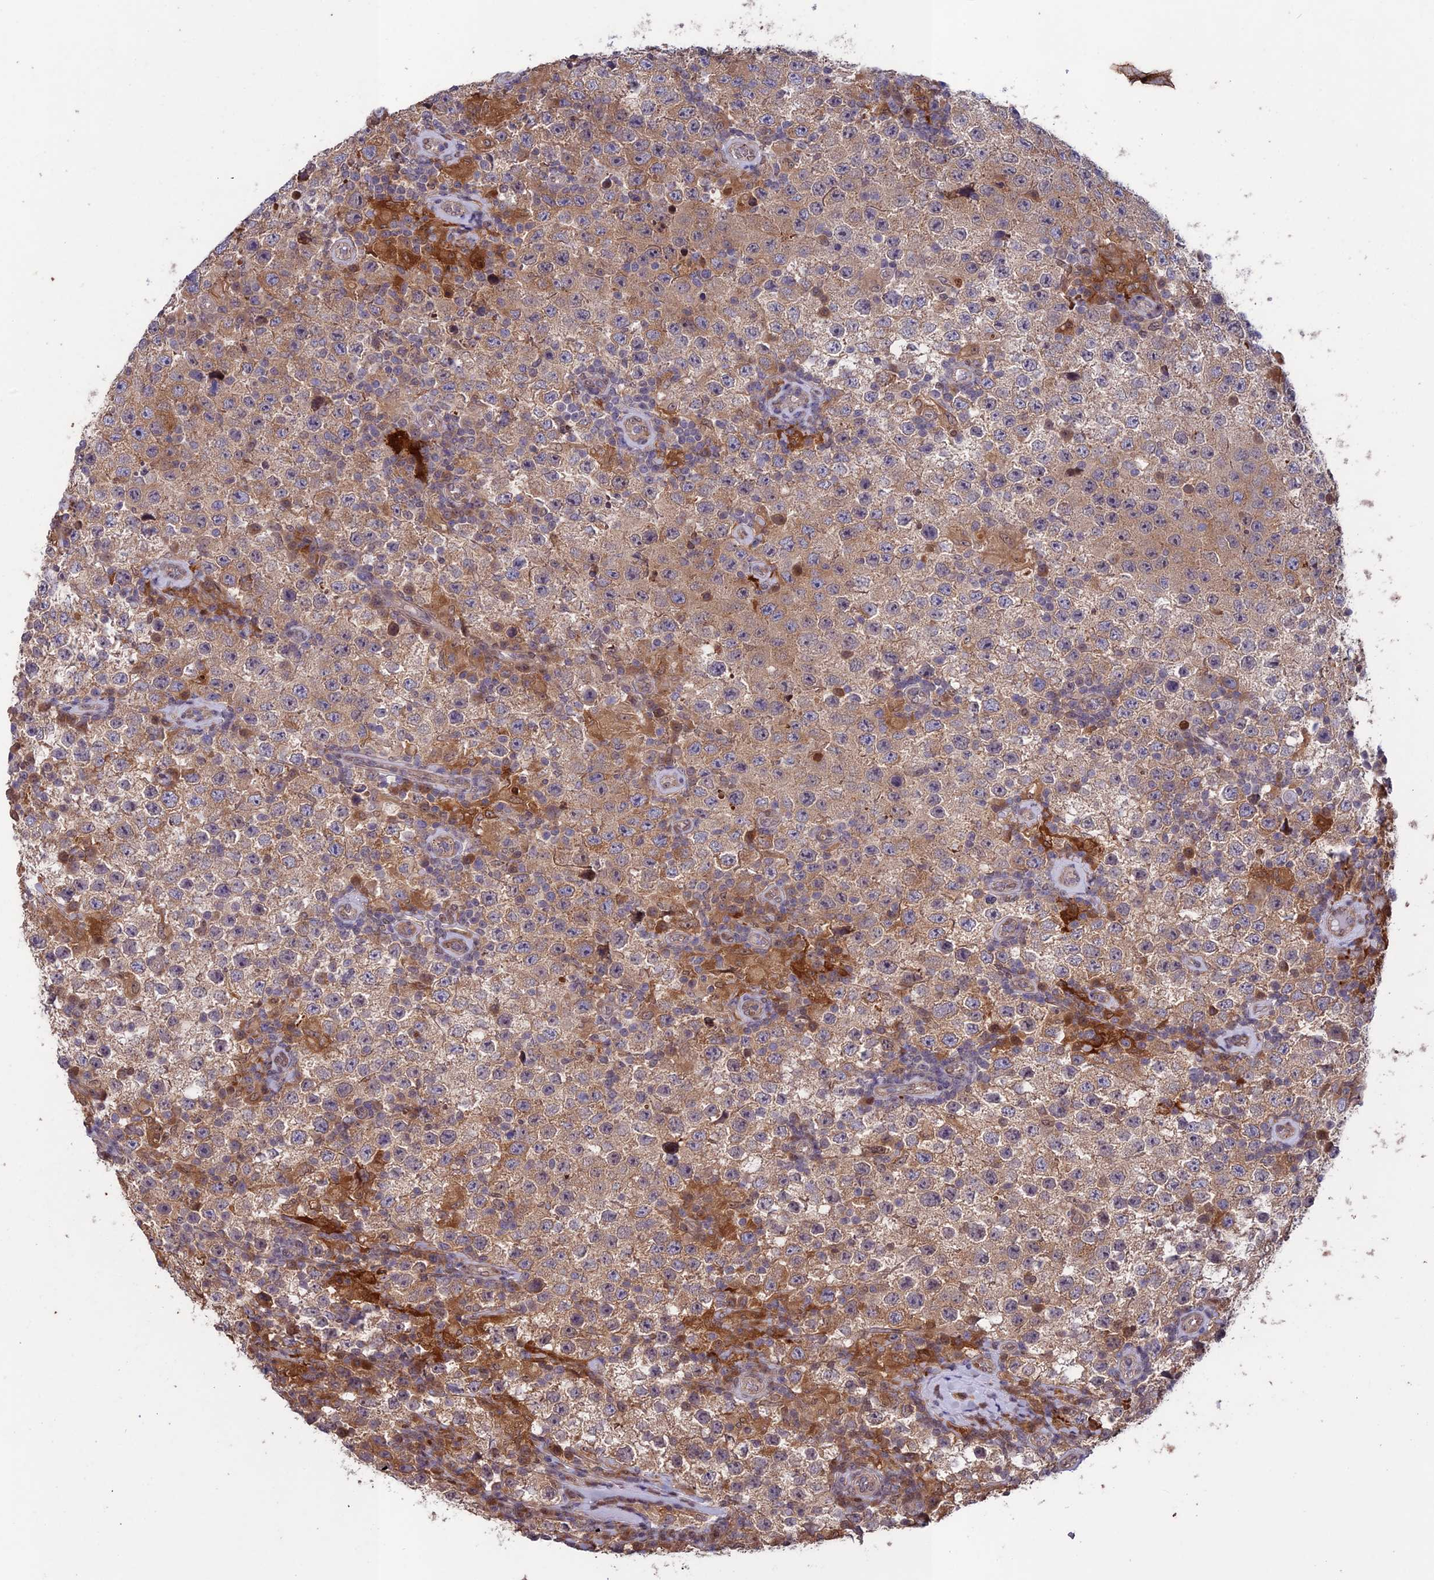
{"staining": {"intensity": "weak", "quantity": ">75%", "location": "cytoplasmic/membranous"}, "tissue": "testis cancer", "cell_type": "Tumor cells", "image_type": "cancer", "snomed": [{"axis": "morphology", "description": "Normal tissue, NOS"}, {"axis": "morphology", "description": "Urothelial carcinoma, High grade"}, {"axis": "morphology", "description": "Seminoma, NOS"}, {"axis": "morphology", "description": "Carcinoma, Embryonal, NOS"}, {"axis": "topography", "description": "Urinary bladder"}, {"axis": "topography", "description": "Testis"}], "caption": "A photomicrograph of human testis embryonal carcinoma stained for a protein displays weak cytoplasmic/membranous brown staining in tumor cells. The staining was performed using DAB to visualize the protein expression in brown, while the nuclei were stained in blue with hematoxylin (Magnification: 20x).", "gene": "MAST2", "patient": {"sex": "male", "age": 41}}